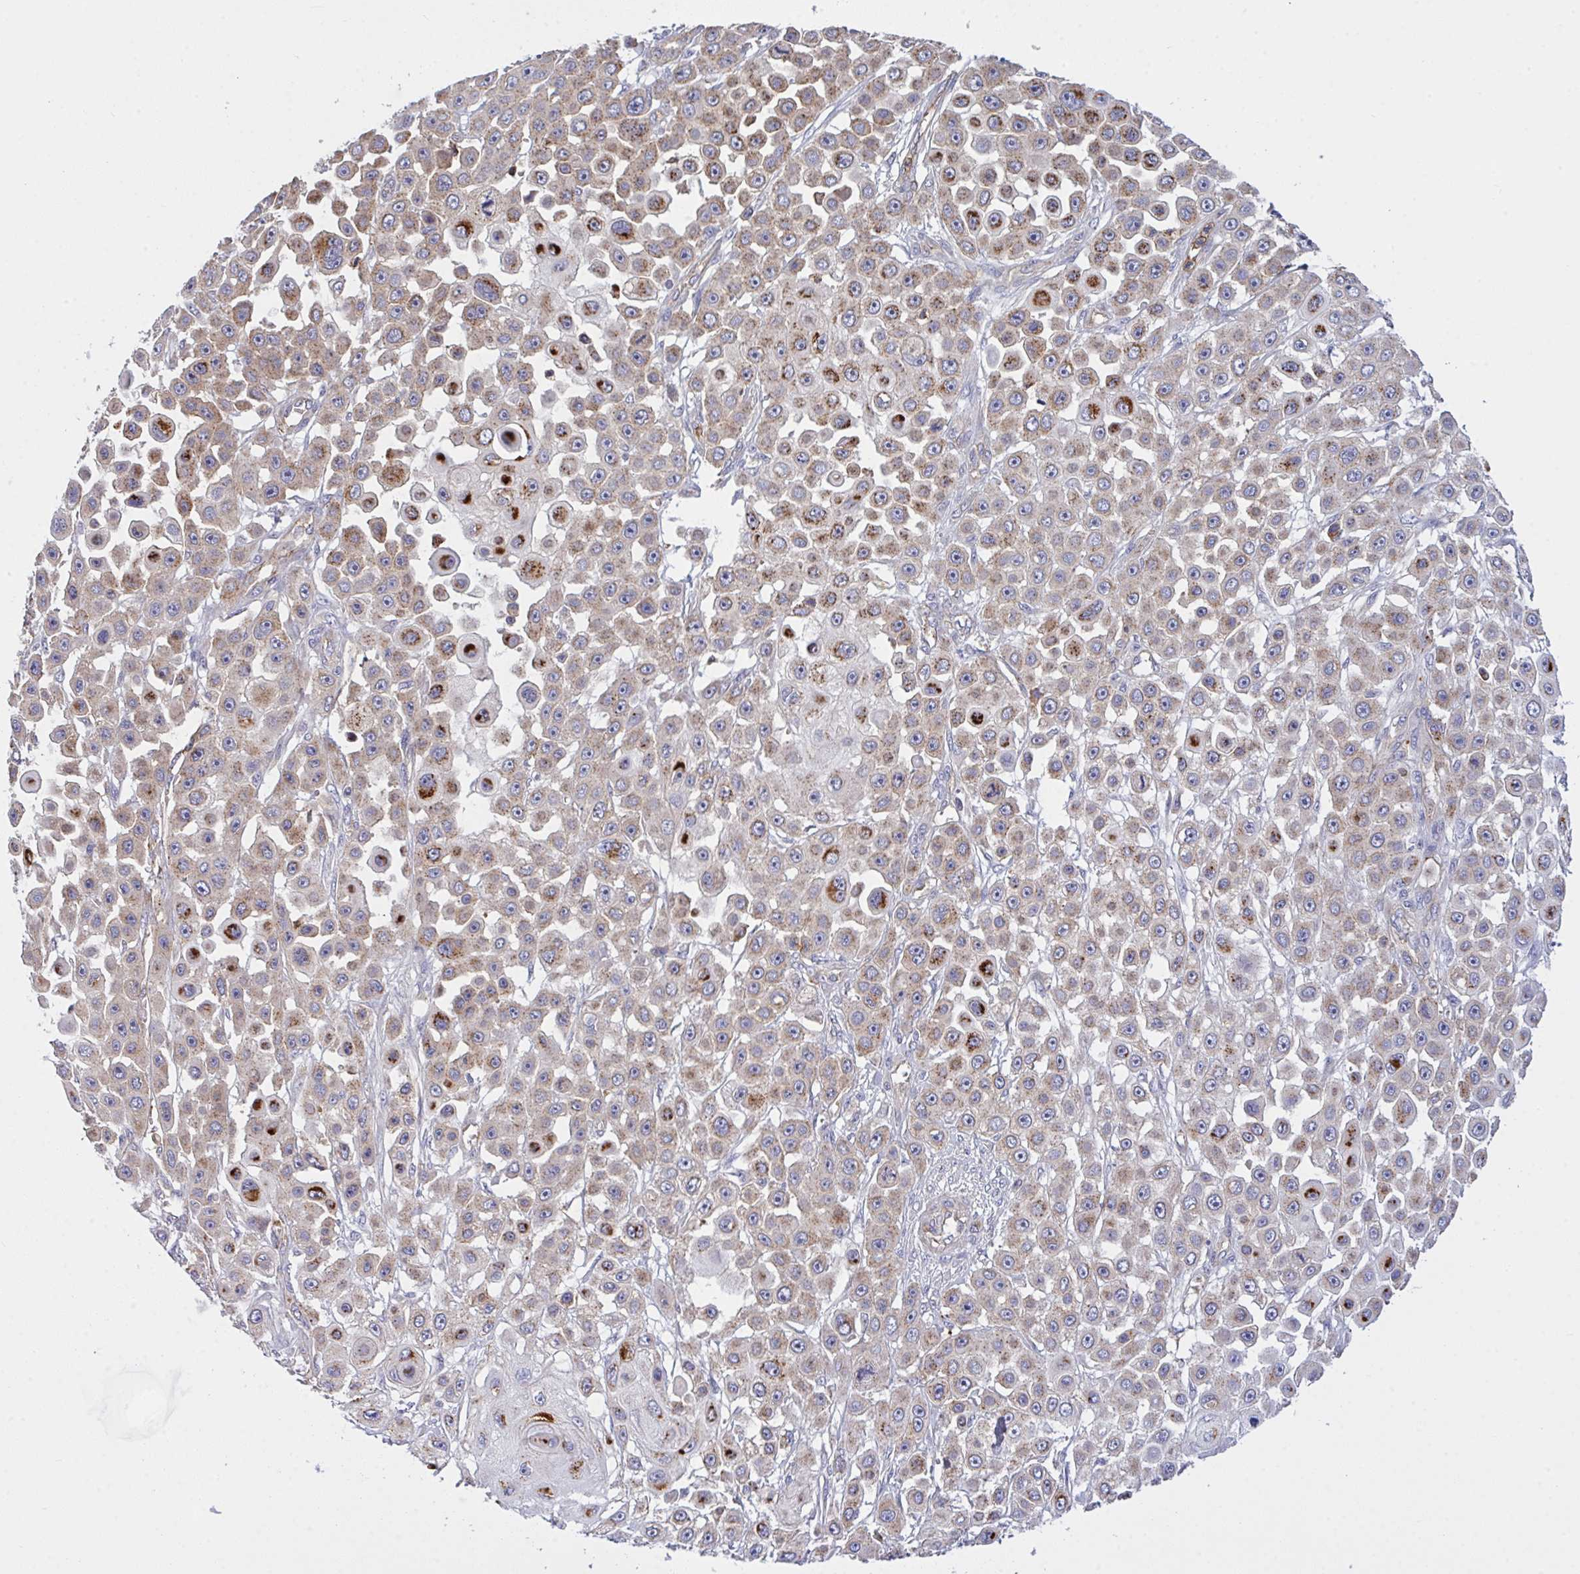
{"staining": {"intensity": "moderate", "quantity": ">75%", "location": "cytoplasmic/membranous"}, "tissue": "skin cancer", "cell_type": "Tumor cells", "image_type": "cancer", "snomed": [{"axis": "morphology", "description": "Squamous cell carcinoma, NOS"}, {"axis": "topography", "description": "Skin"}], "caption": "IHC micrograph of skin cancer (squamous cell carcinoma) stained for a protein (brown), which displays medium levels of moderate cytoplasmic/membranous staining in about >75% of tumor cells.", "gene": "C4orf36", "patient": {"sex": "male", "age": 67}}